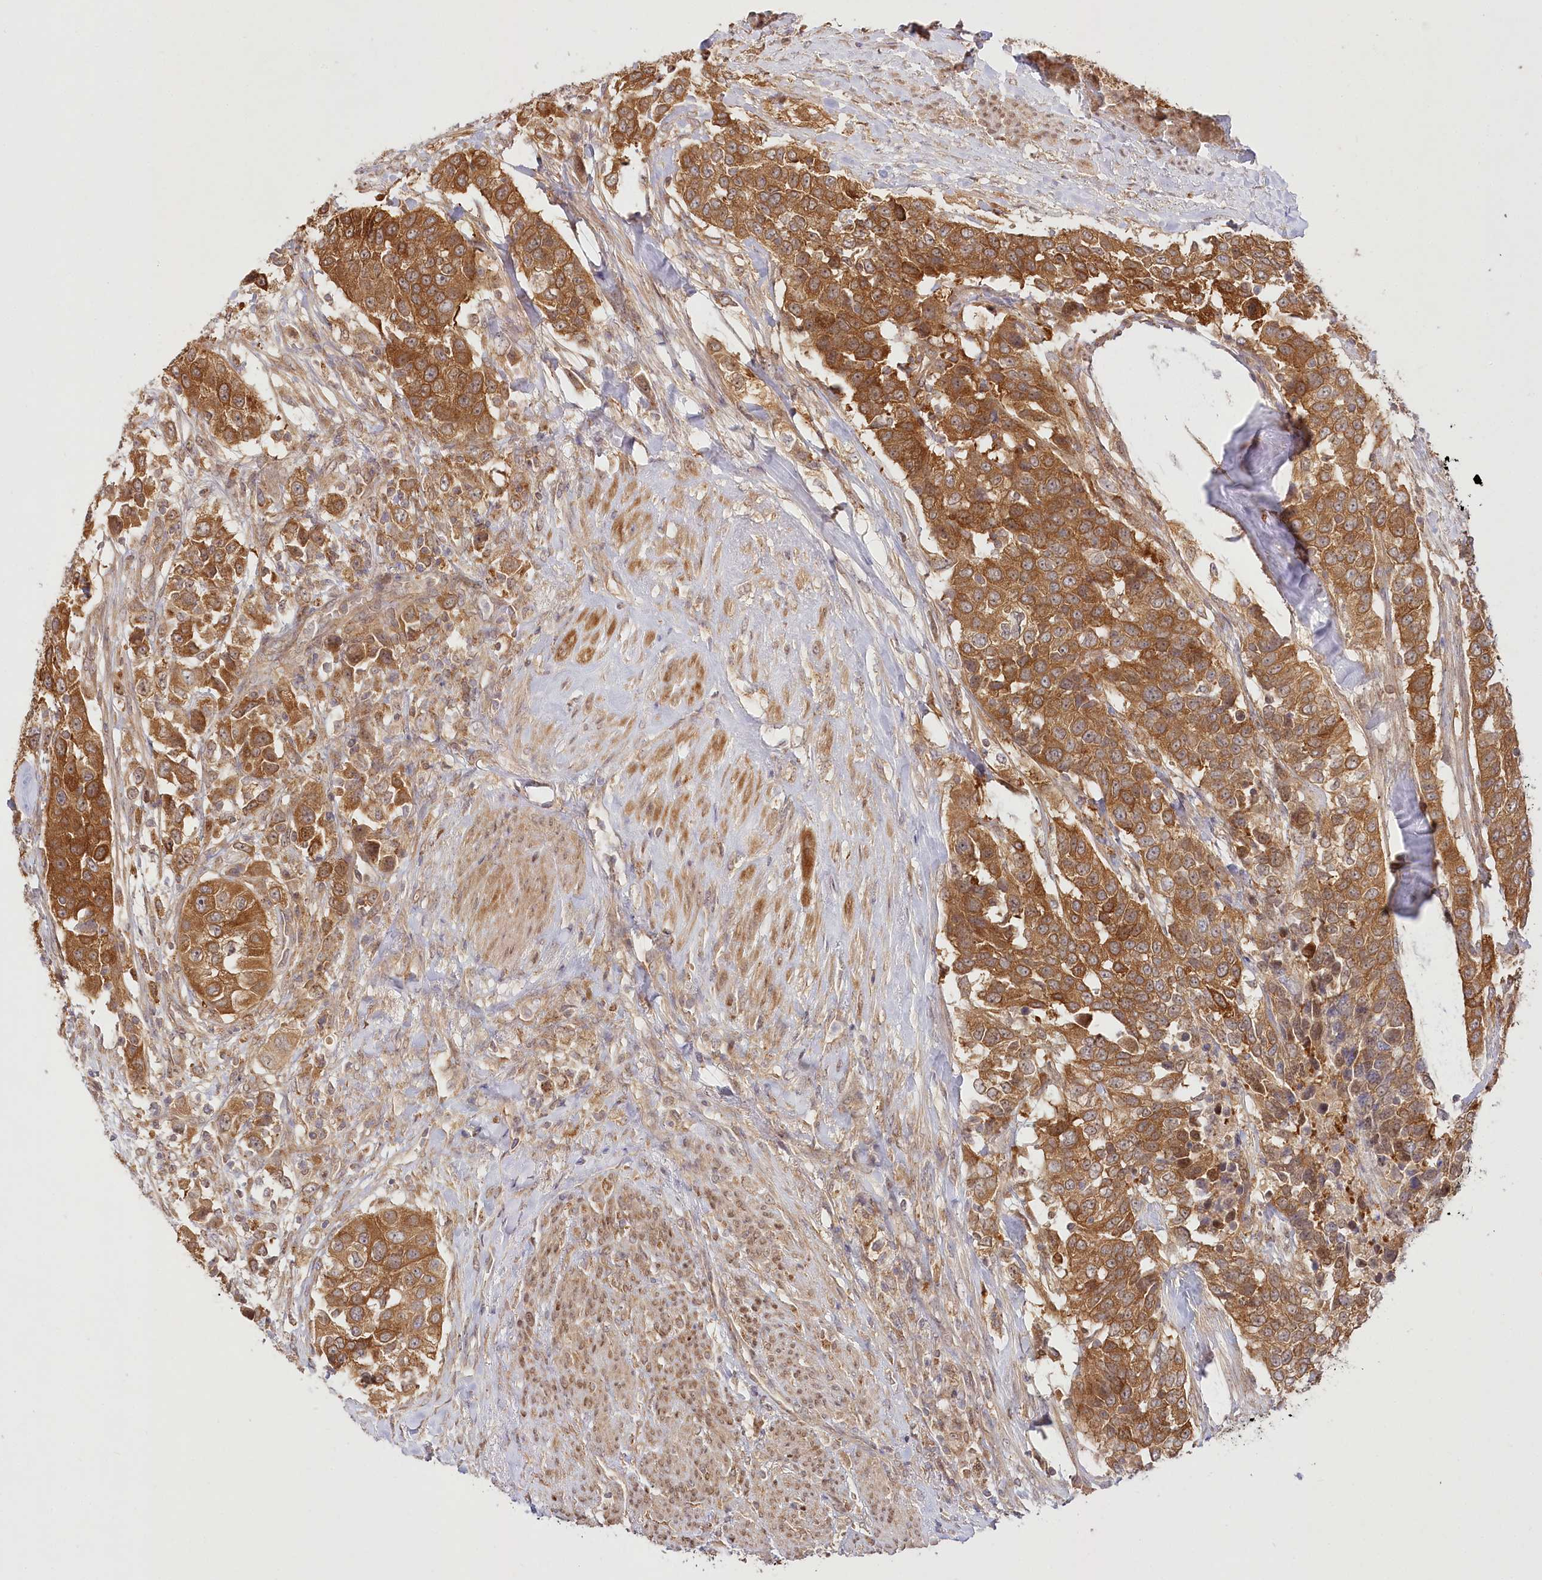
{"staining": {"intensity": "moderate", "quantity": ">75%", "location": "cytoplasmic/membranous"}, "tissue": "urothelial cancer", "cell_type": "Tumor cells", "image_type": "cancer", "snomed": [{"axis": "morphology", "description": "Urothelial carcinoma, High grade"}, {"axis": "topography", "description": "Urinary bladder"}], "caption": "High-grade urothelial carcinoma was stained to show a protein in brown. There is medium levels of moderate cytoplasmic/membranous positivity in about >75% of tumor cells.", "gene": "INPP4B", "patient": {"sex": "female", "age": 80}}